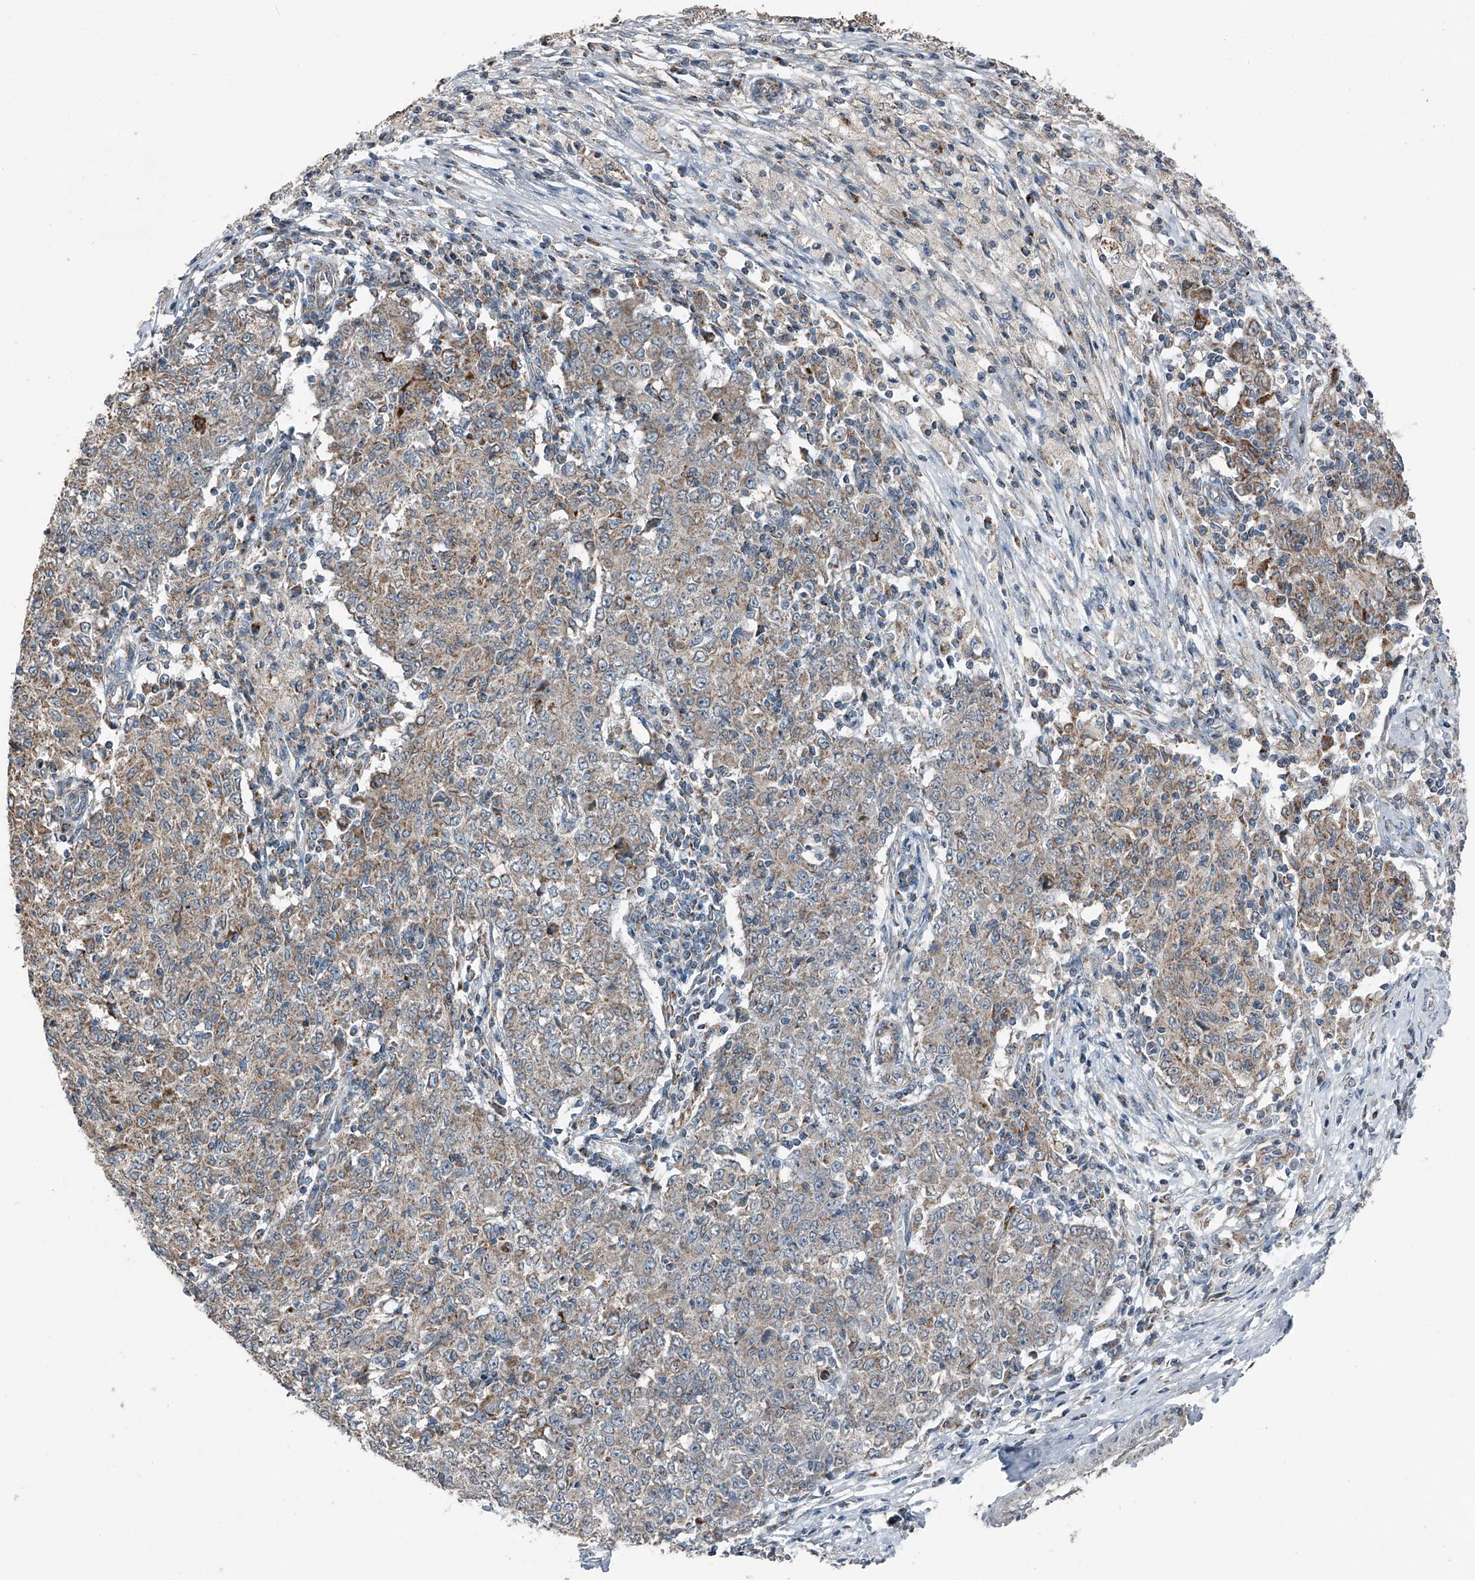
{"staining": {"intensity": "weak", "quantity": ">75%", "location": "cytoplasmic/membranous"}, "tissue": "ovarian cancer", "cell_type": "Tumor cells", "image_type": "cancer", "snomed": [{"axis": "morphology", "description": "Carcinoma, endometroid"}, {"axis": "topography", "description": "Ovary"}], "caption": "Ovarian endometroid carcinoma stained with IHC exhibits weak cytoplasmic/membranous positivity in approximately >75% of tumor cells.", "gene": "CHRNA7", "patient": {"sex": "female", "age": 42}}